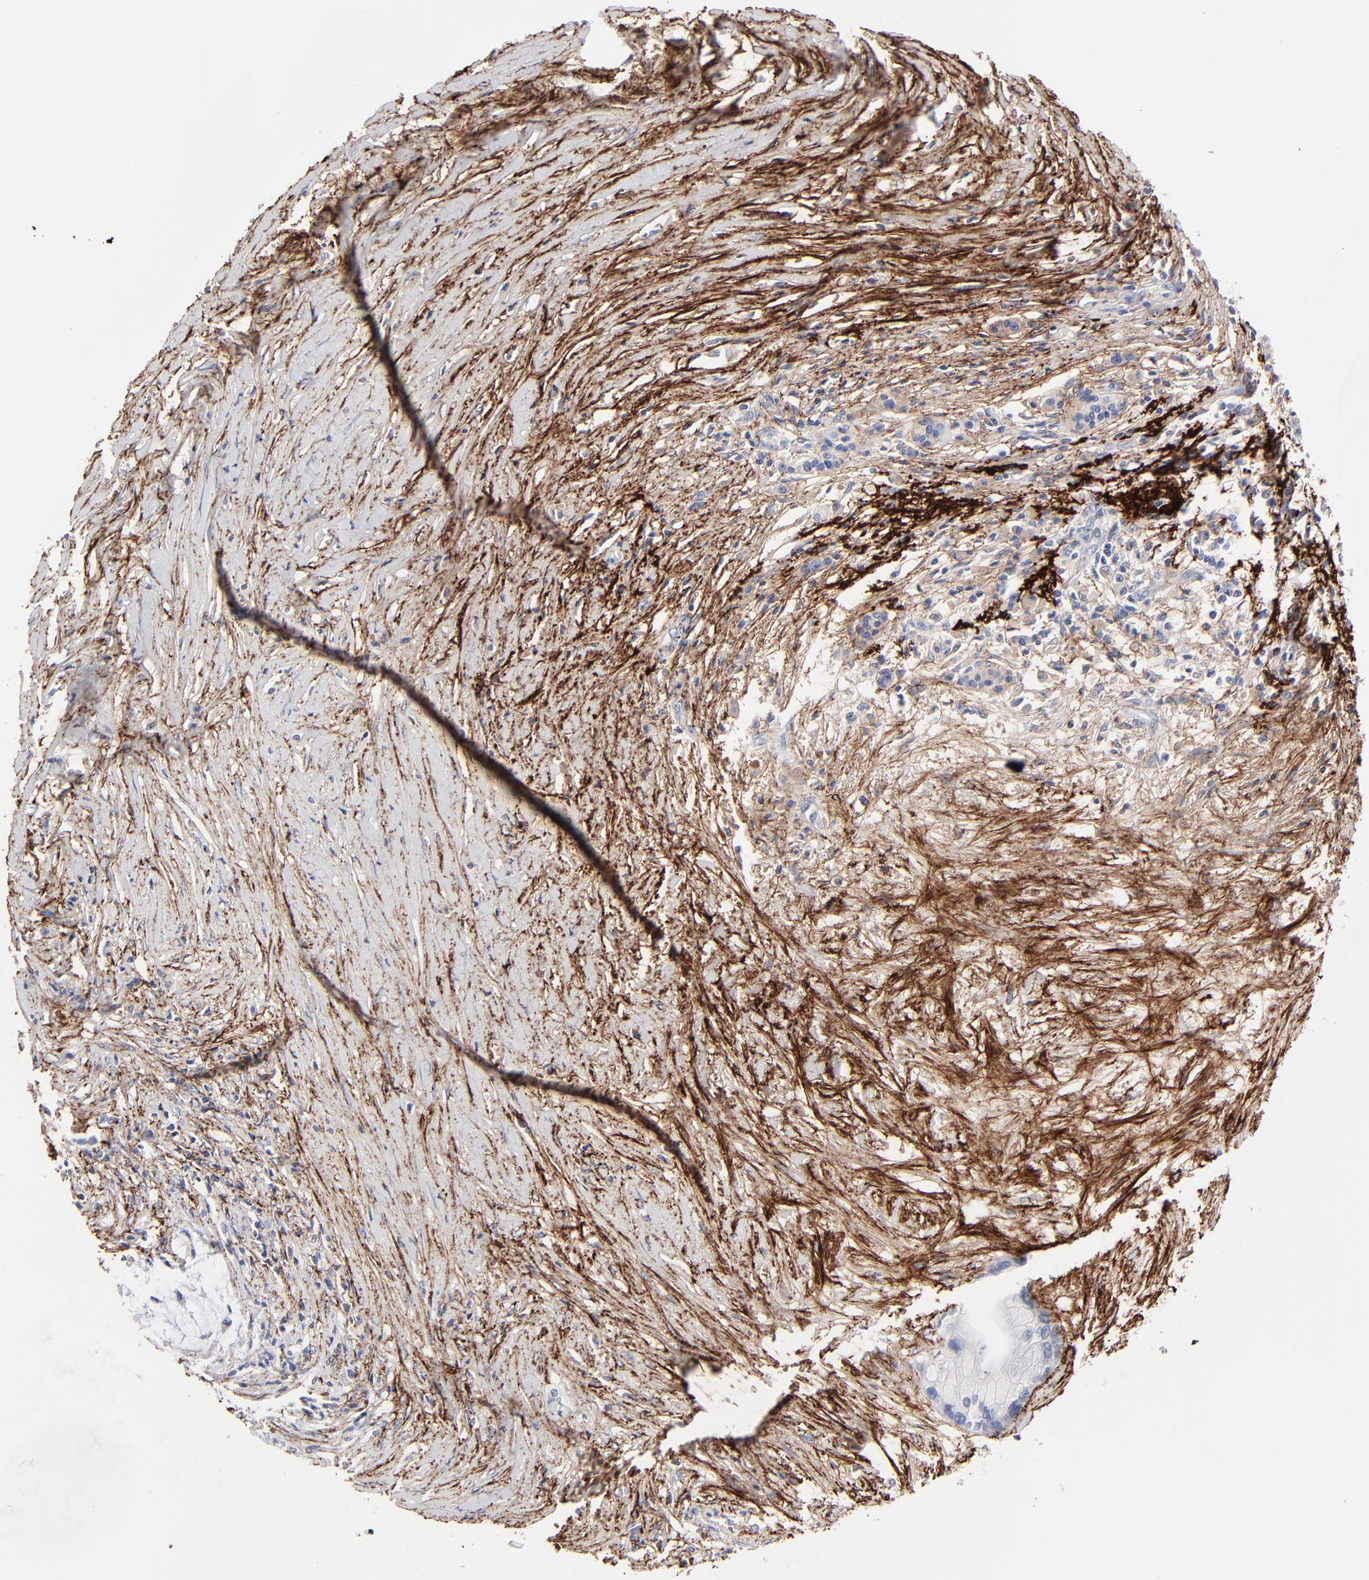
{"staining": {"intensity": "weak", "quantity": "25%-75%", "location": "cytoplasmic/membranous"}, "tissue": "pancreatic cancer", "cell_type": "Tumor cells", "image_type": "cancer", "snomed": [{"axis": "morphology", "description": "Adenocarcinoma, NOS"}, {"axis": "topography", "description": "Pancreas"}], "caption": "Pancreatic cancer stained with a brown dye demonstrates weak cytoplasmic/membranous positive expression in about 25%-75% of tumor cells.", "gene": "FBLN2", "patient": {"sex": "female", "age": 59}}